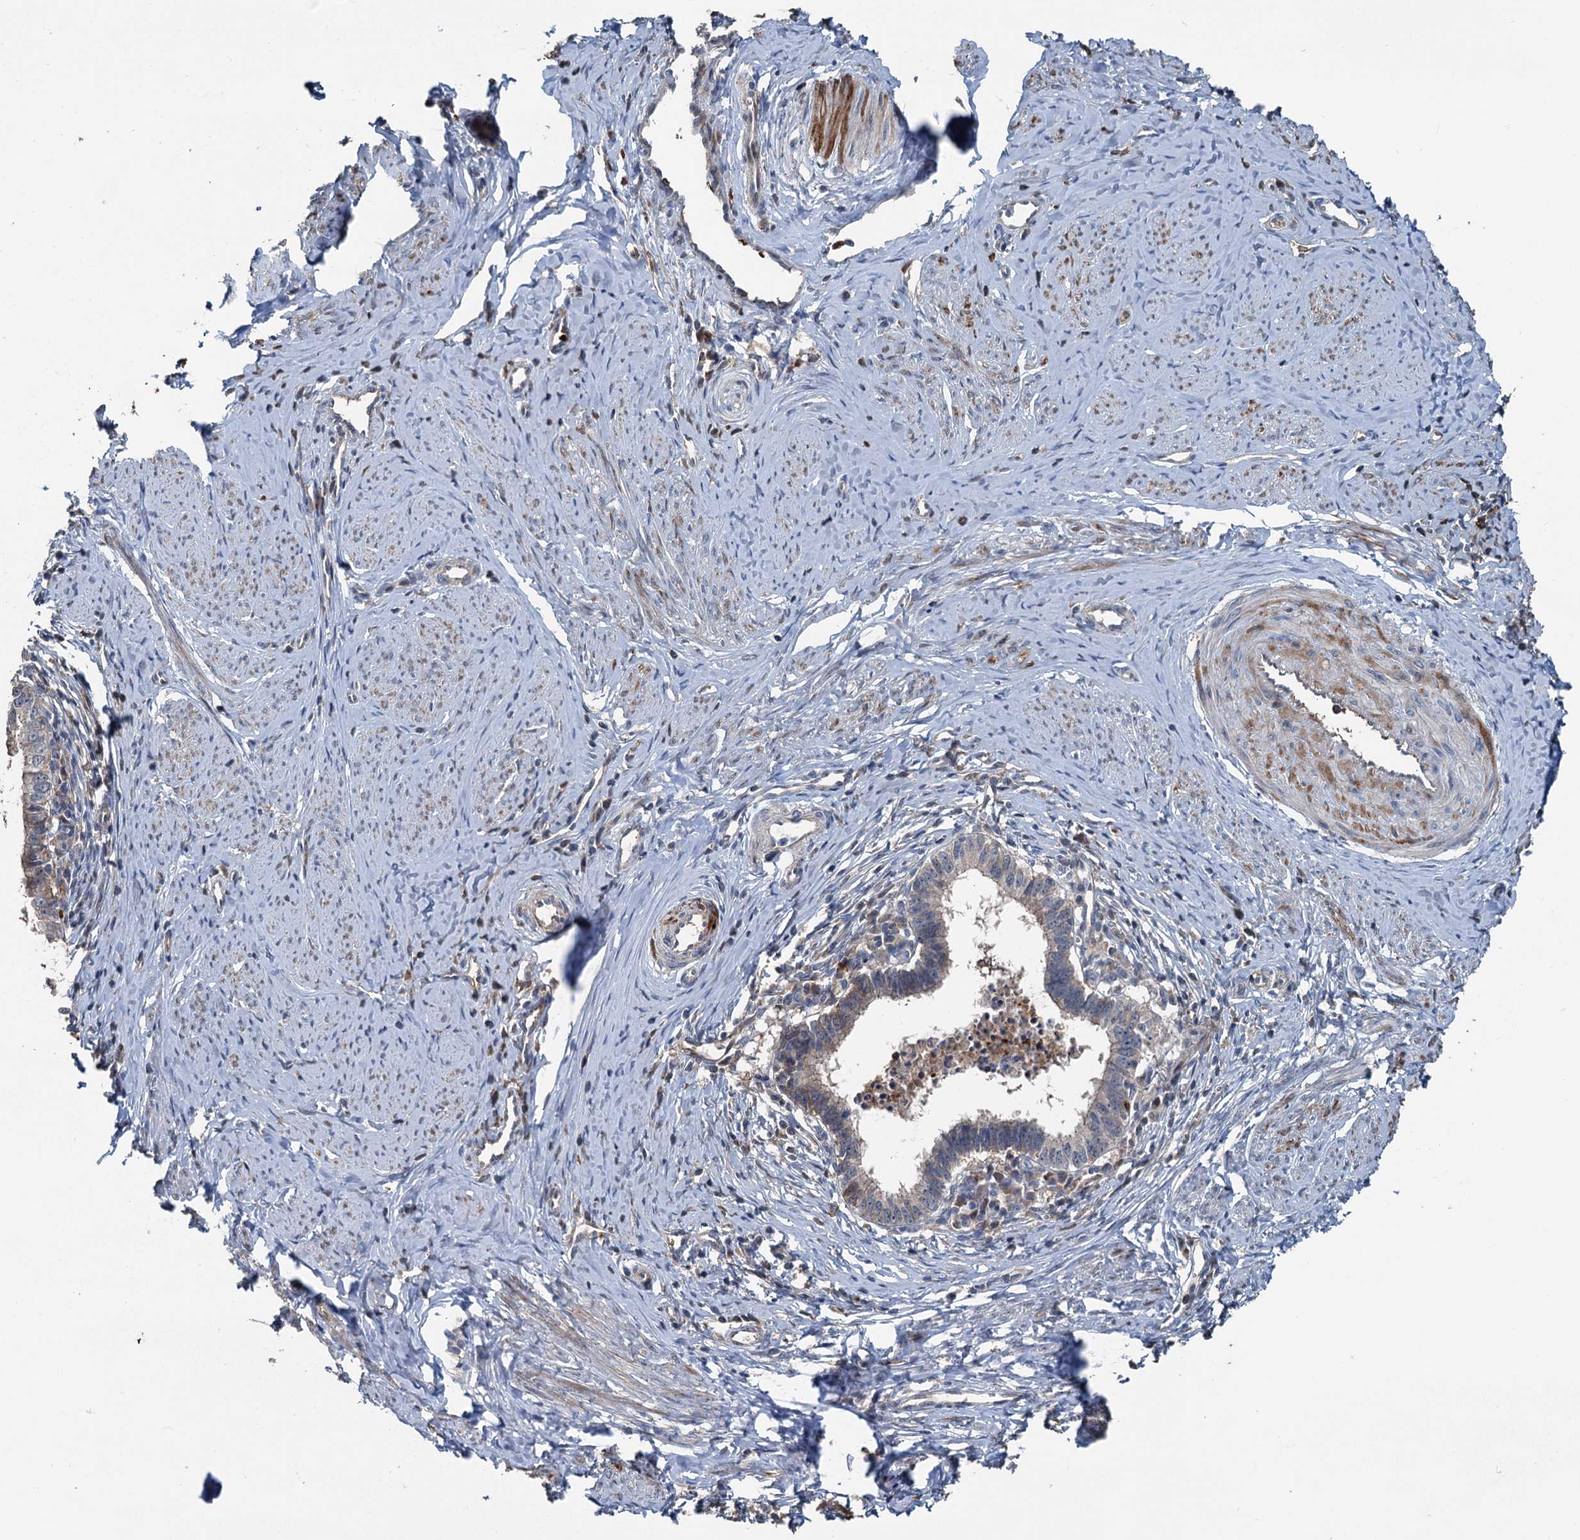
{"staining": {"intensity": "weak", "quantity": "25%-75%", "location": "cytoplasmic/membranous"}, "tissue": "cervical cancer", "cell_type": "Tumor cells", "image_type": "cancer", "snomed": [{"axis": "morphology", "description": "Adenocarcinoma, NOS"}, {"axis": "topography", "description": "Cervix"}], "caption": "IHC of cervical cancer (adenocarcinoma) exhibits low levels of weak cytoplasmic/membranous positivity in about 25%-75% of tumor cells.", "gene": "TEDC1", "patient": {"sex": "female", "age": 36}}